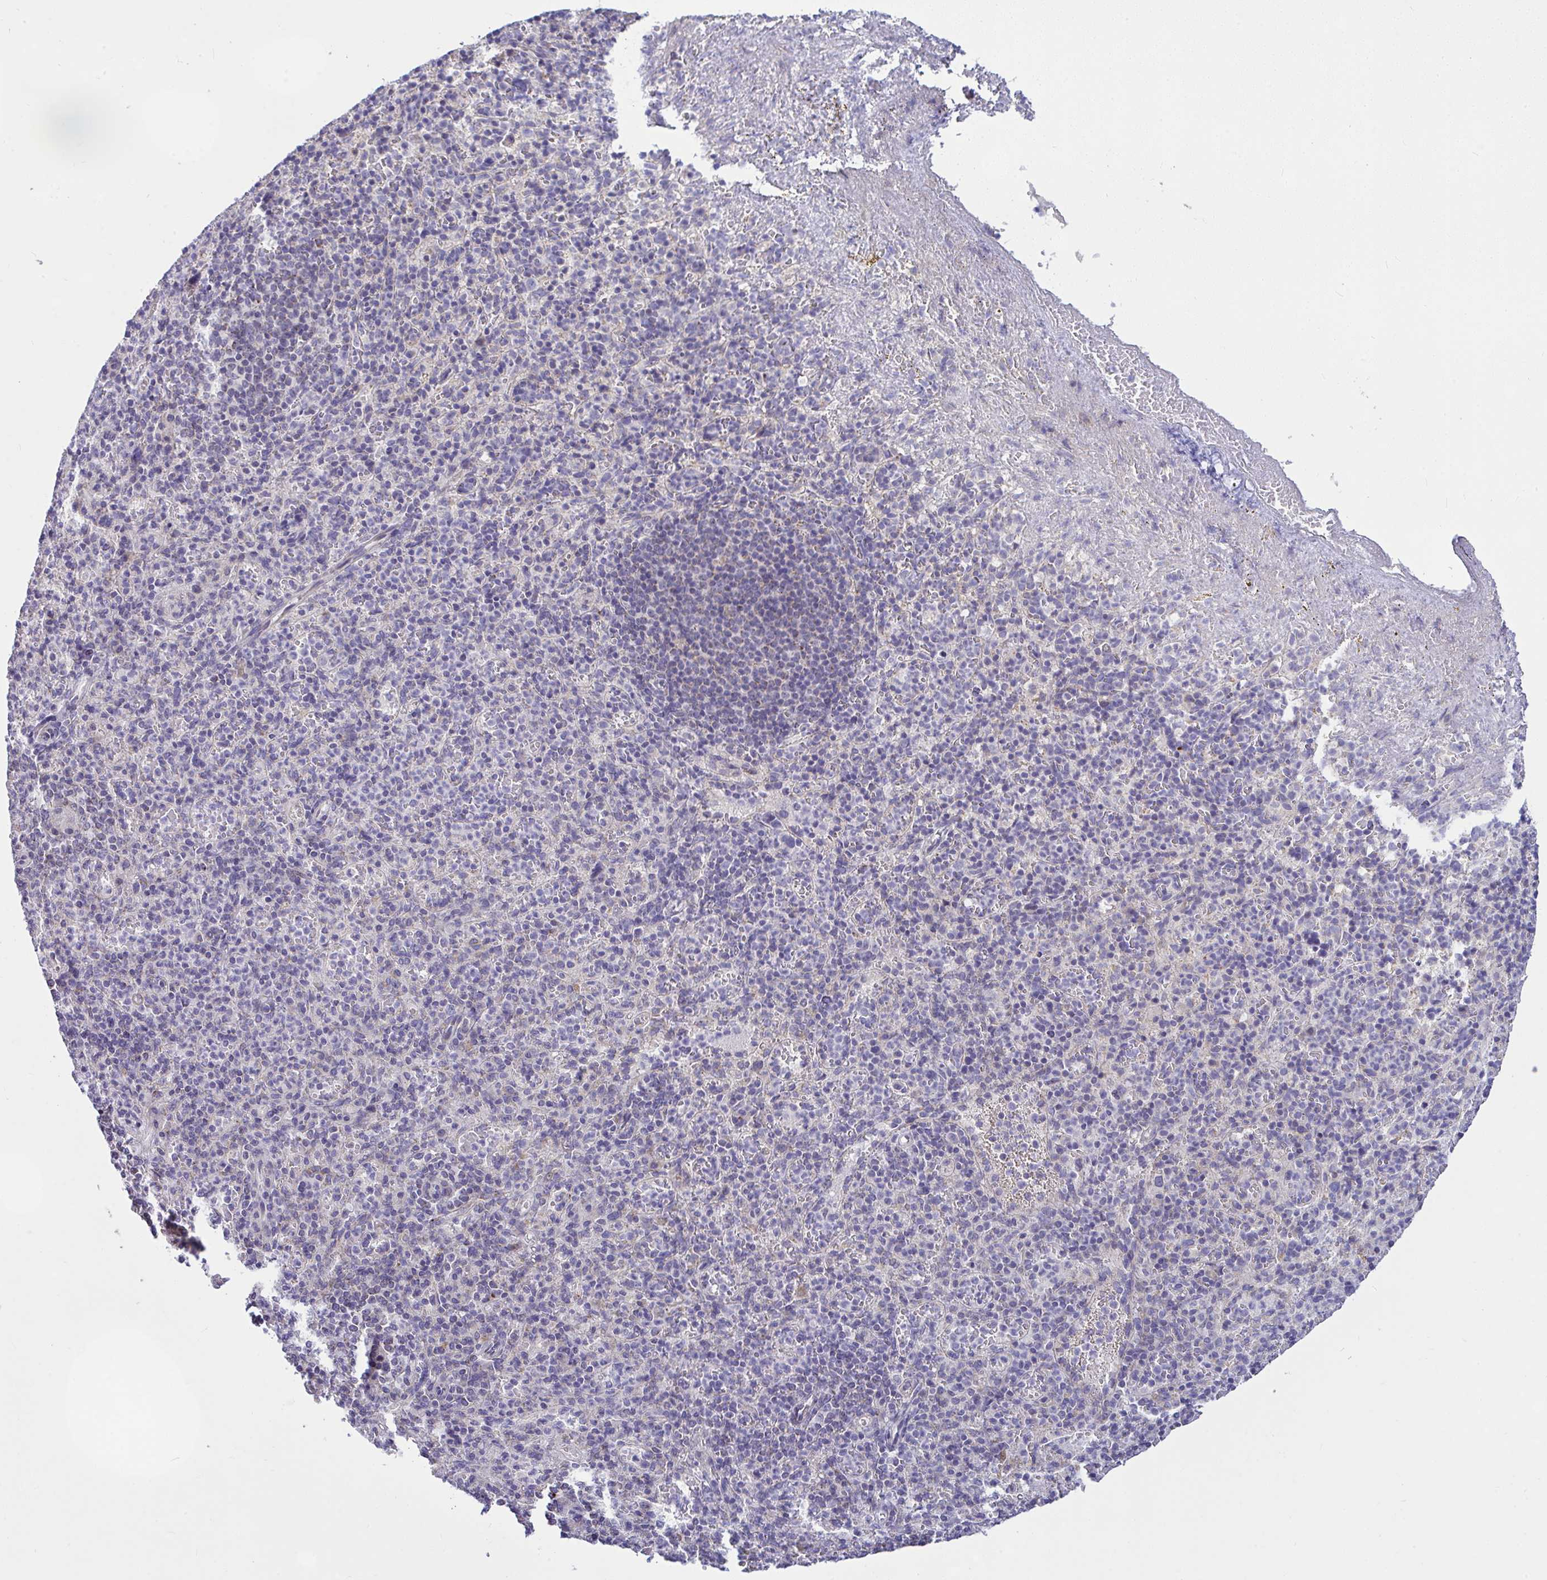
{"staining": {"intensity": "negative", "quantity": "none", "location": "none"}, "tissue": "spleen", "cell_type": "Cells in red pulp", "image_type": "normal", "snomed": [{"axis": "morphology", "description": "Normal tissue, NOS"}, {"axis": "topography", "description": "Spleen"}], "caption": "Histopathology image shows no significant protein staining in cells in red pulp of benign spleen. (Brightfield microscopy of DAB immunohistochemistry (IHC) at high magnification).", "gene": "CEP63", "patient": {"sex": "female", "age": 74}}